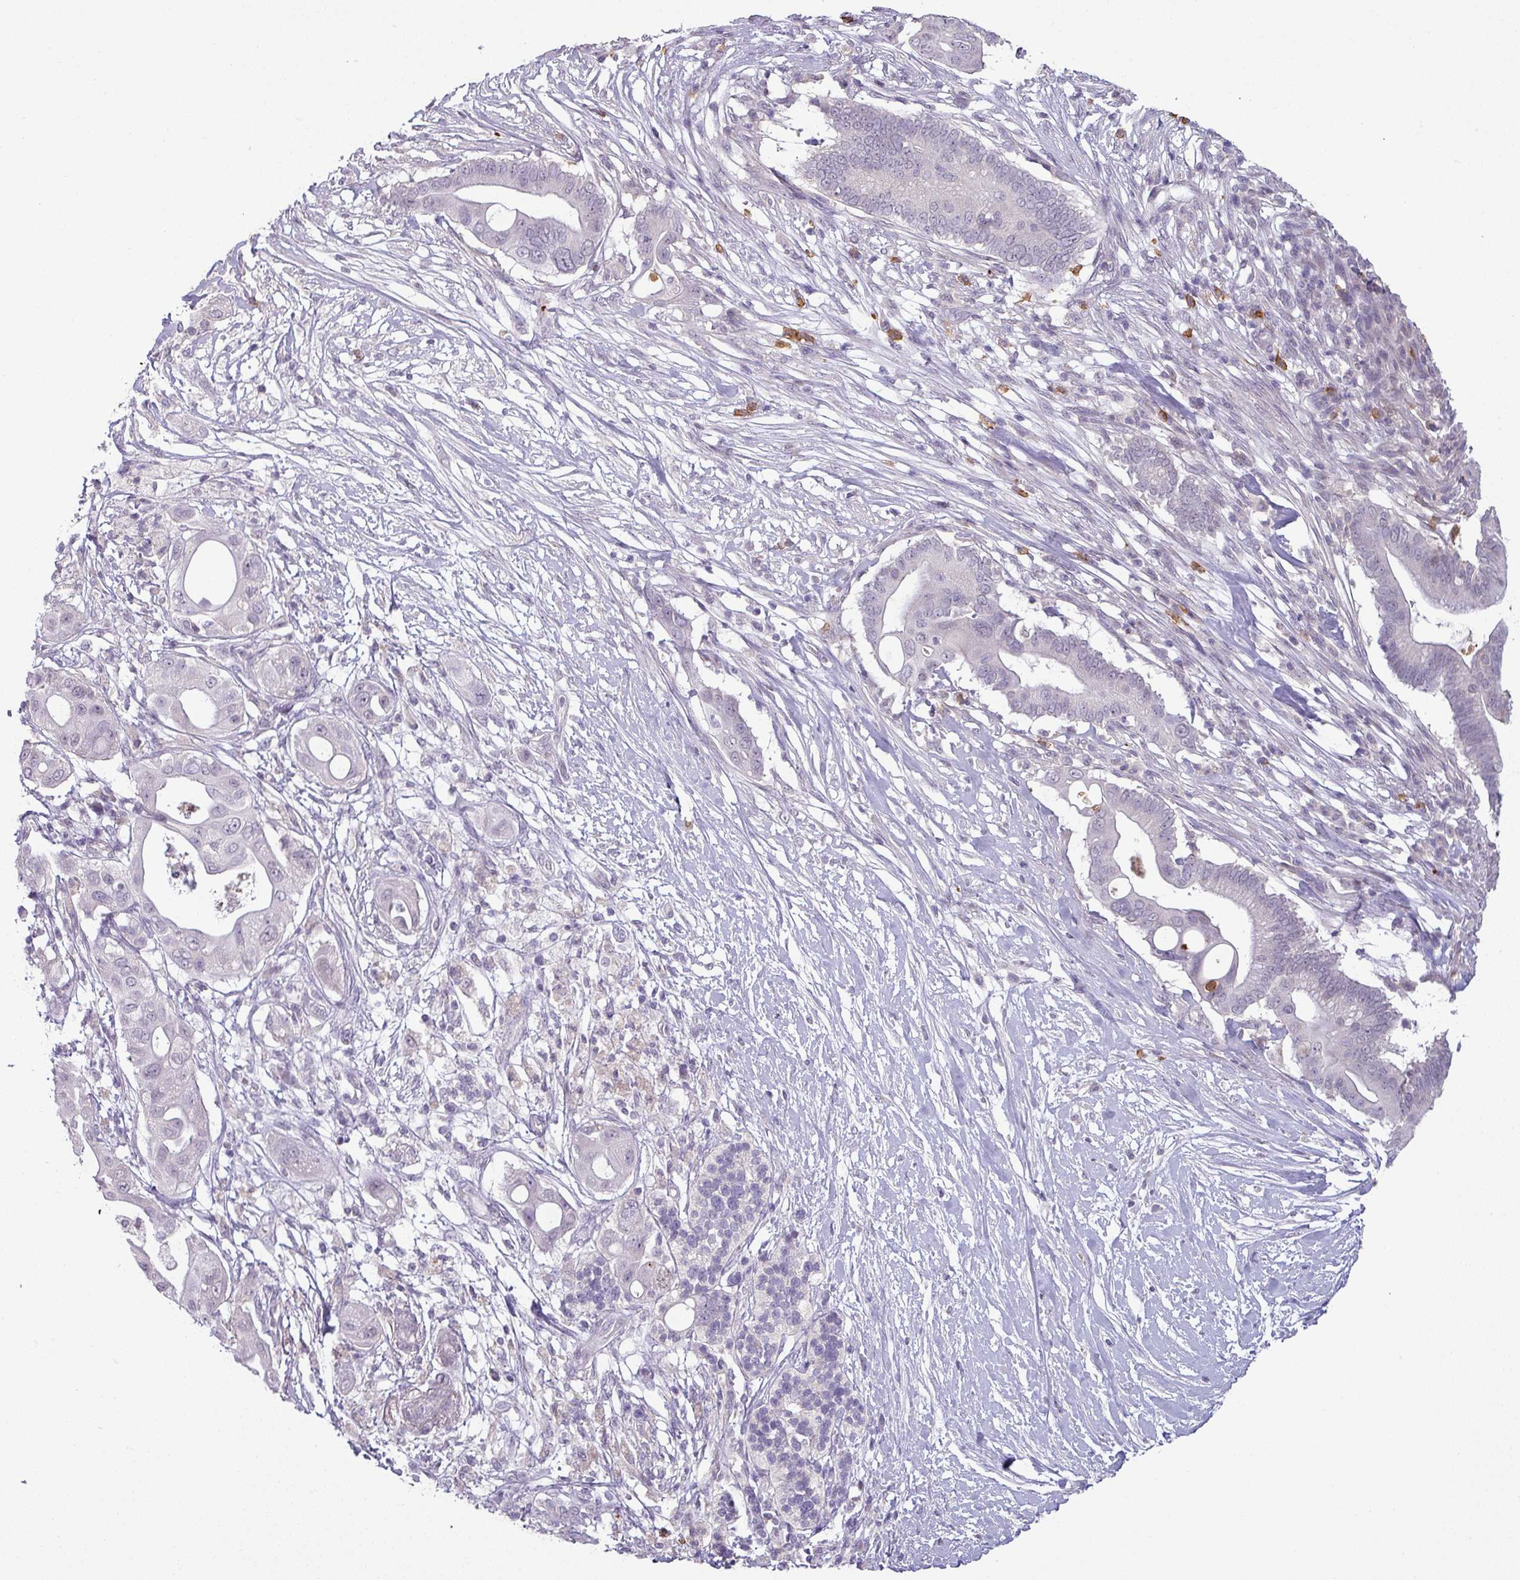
{"staining": {"intensity": "negative", "quantity": "none", "location": "none"}, "tissue": "pancreatic cancer", "cell_type": "Tumor cells", "image_type": "cancer", "snomed": [{"axis": "morphology", "description": "Adenocarcinoma, NOS"}, {"axis": "topography", "description": "Pancreas"}], "caption": "This is an immunohistochemistry histopathology image of human pancreatic cancer (adenocarcinoma). There is no positivity in tumor cells.", "gene": "MAGEC3", "patient": {"sex": "male", "age": 68}}